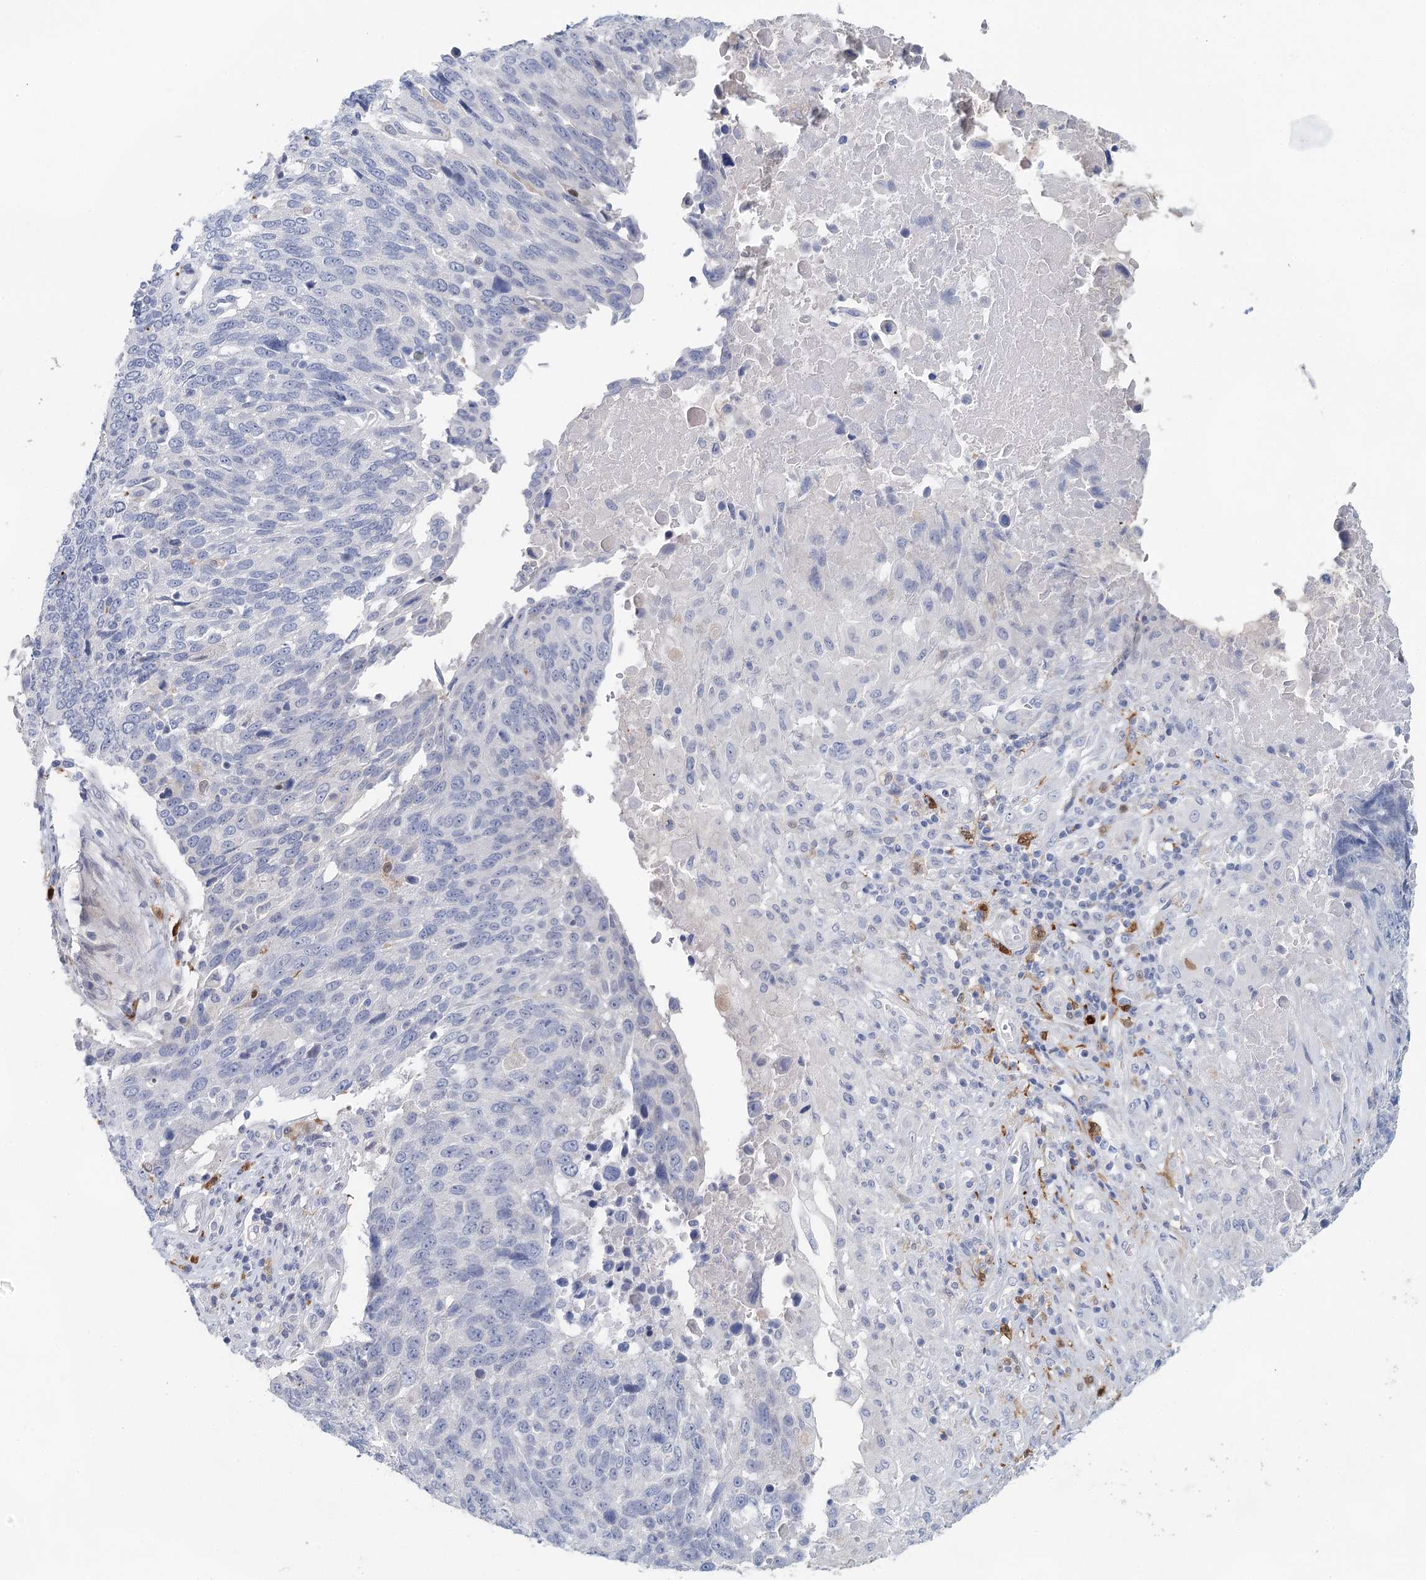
{"staining": {"intensity": "negative", "quantity": "none", "location": "none"}, "tissue": "lung cancer", "cell_type": "Tumor cells", "image_type": "cancer", "snomed": [{"axis": "morphology", "description": "Squamous cell carcinoma, NOS"}, {"axis": "topography", "description": "Lung"}], "caption": "An immunohistochemistry (IHC) image of lung cancer (squamous cell carcinoma) is shown. There is no staining in tumor cells of lung cancer (squamous cell carcinoma).", "gene": "SLC19A3", "patient": {"sex": "male", "age": 66}}